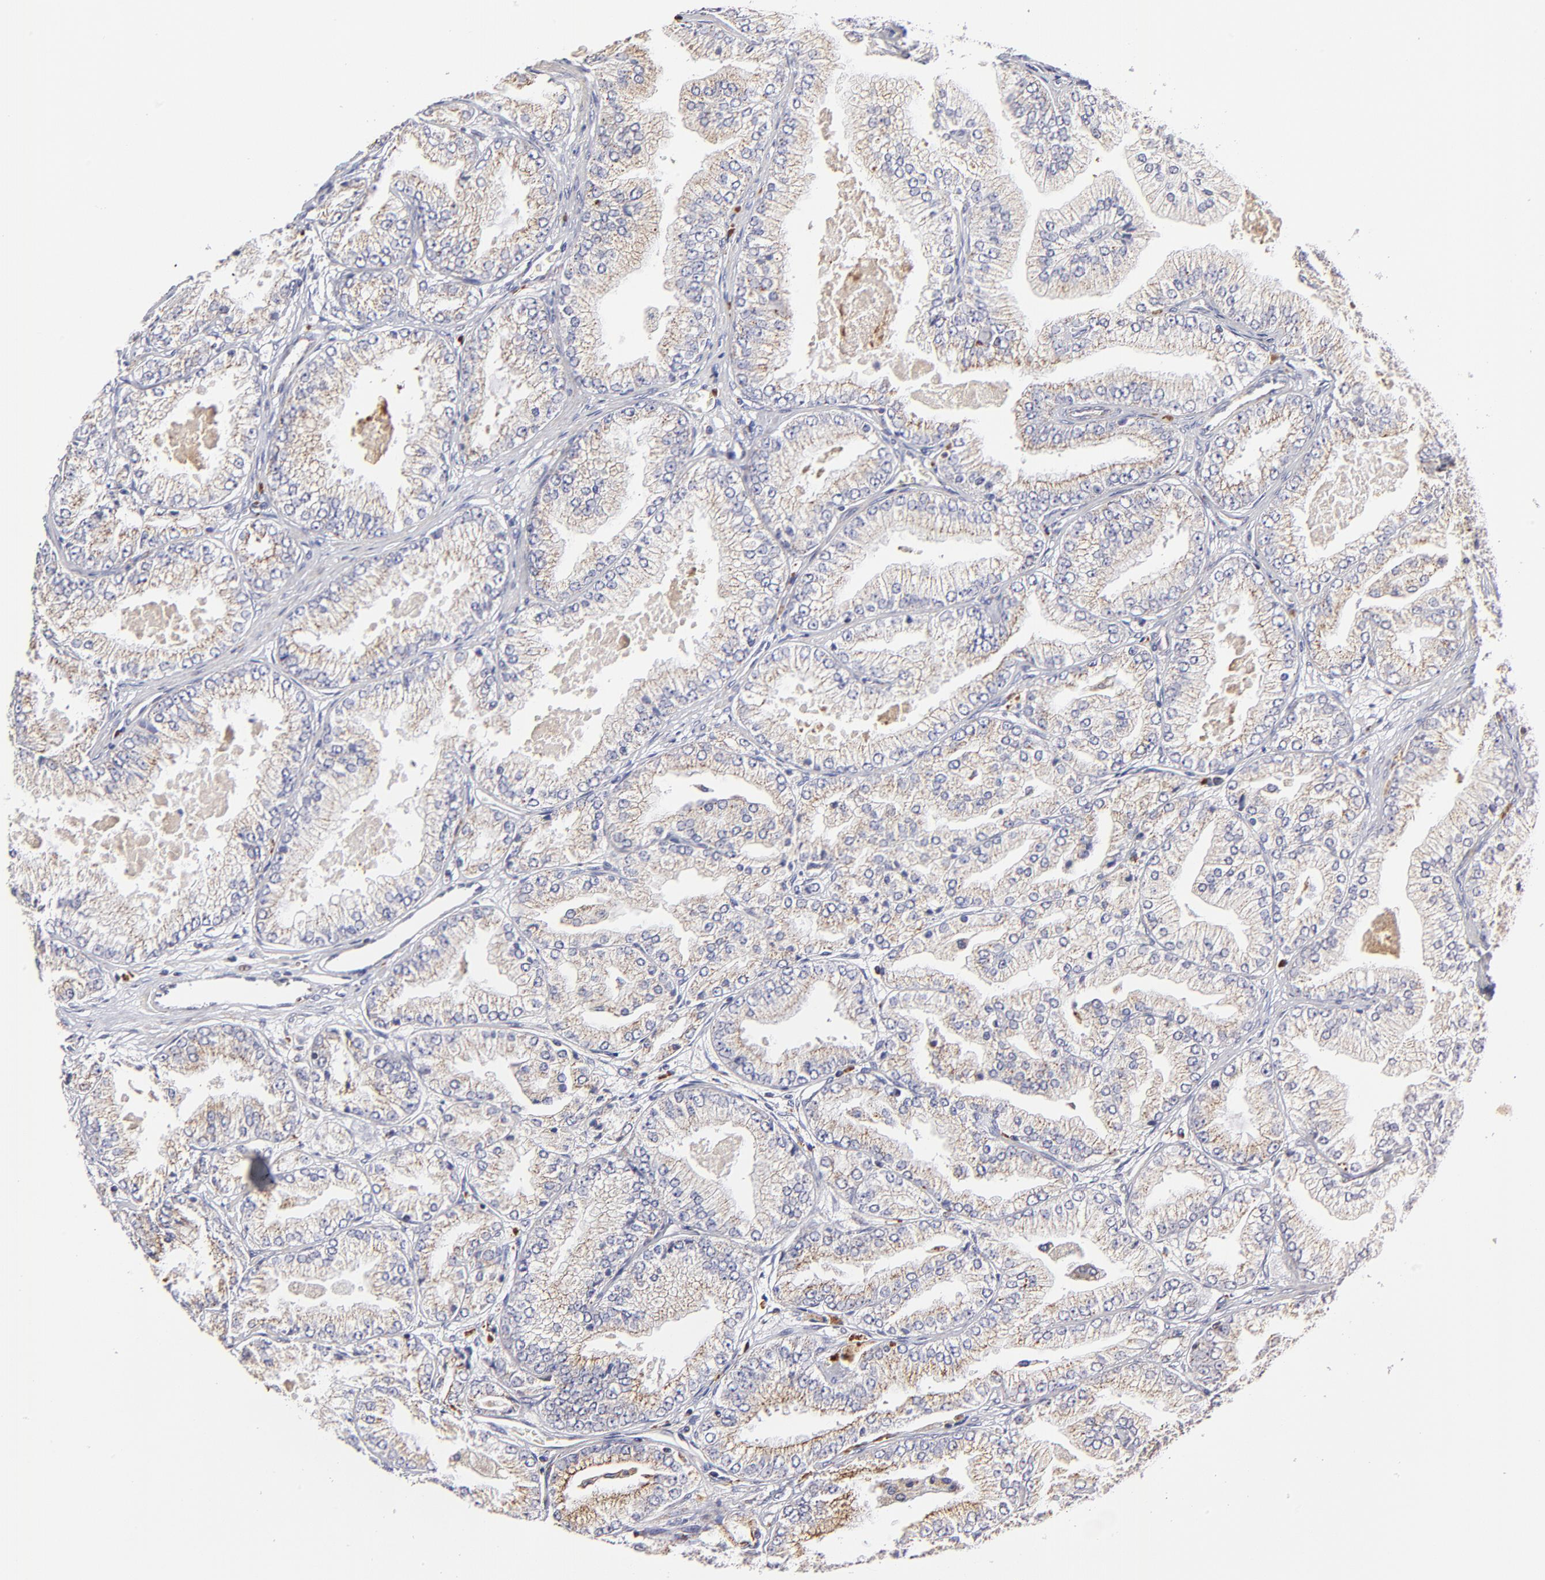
{"staining": {"intensity": "negative", "quantity": "none", "location": "none"}, "tissue": "prostate cancer", "cell_type": "Tumor cells", "image_type": "cancer", "snomed": [{"axis": "morphology", "description": "Adenocarcinoma, High grade"}, {"axis": "topography", "description": "Prostate"}], "caption": "Immunohistochemistry (IHC) histopathology image of human prostate high-grade adenocarcinoma stained for a protein (brown), which displays no staining in tumor cells. (DAB (3,3'-diaminobenzidine) immunohistochemistry with hematoxylin counter stain).", "gene": "MAP2K7", "patient": {"sex": "male", "age": 61}}